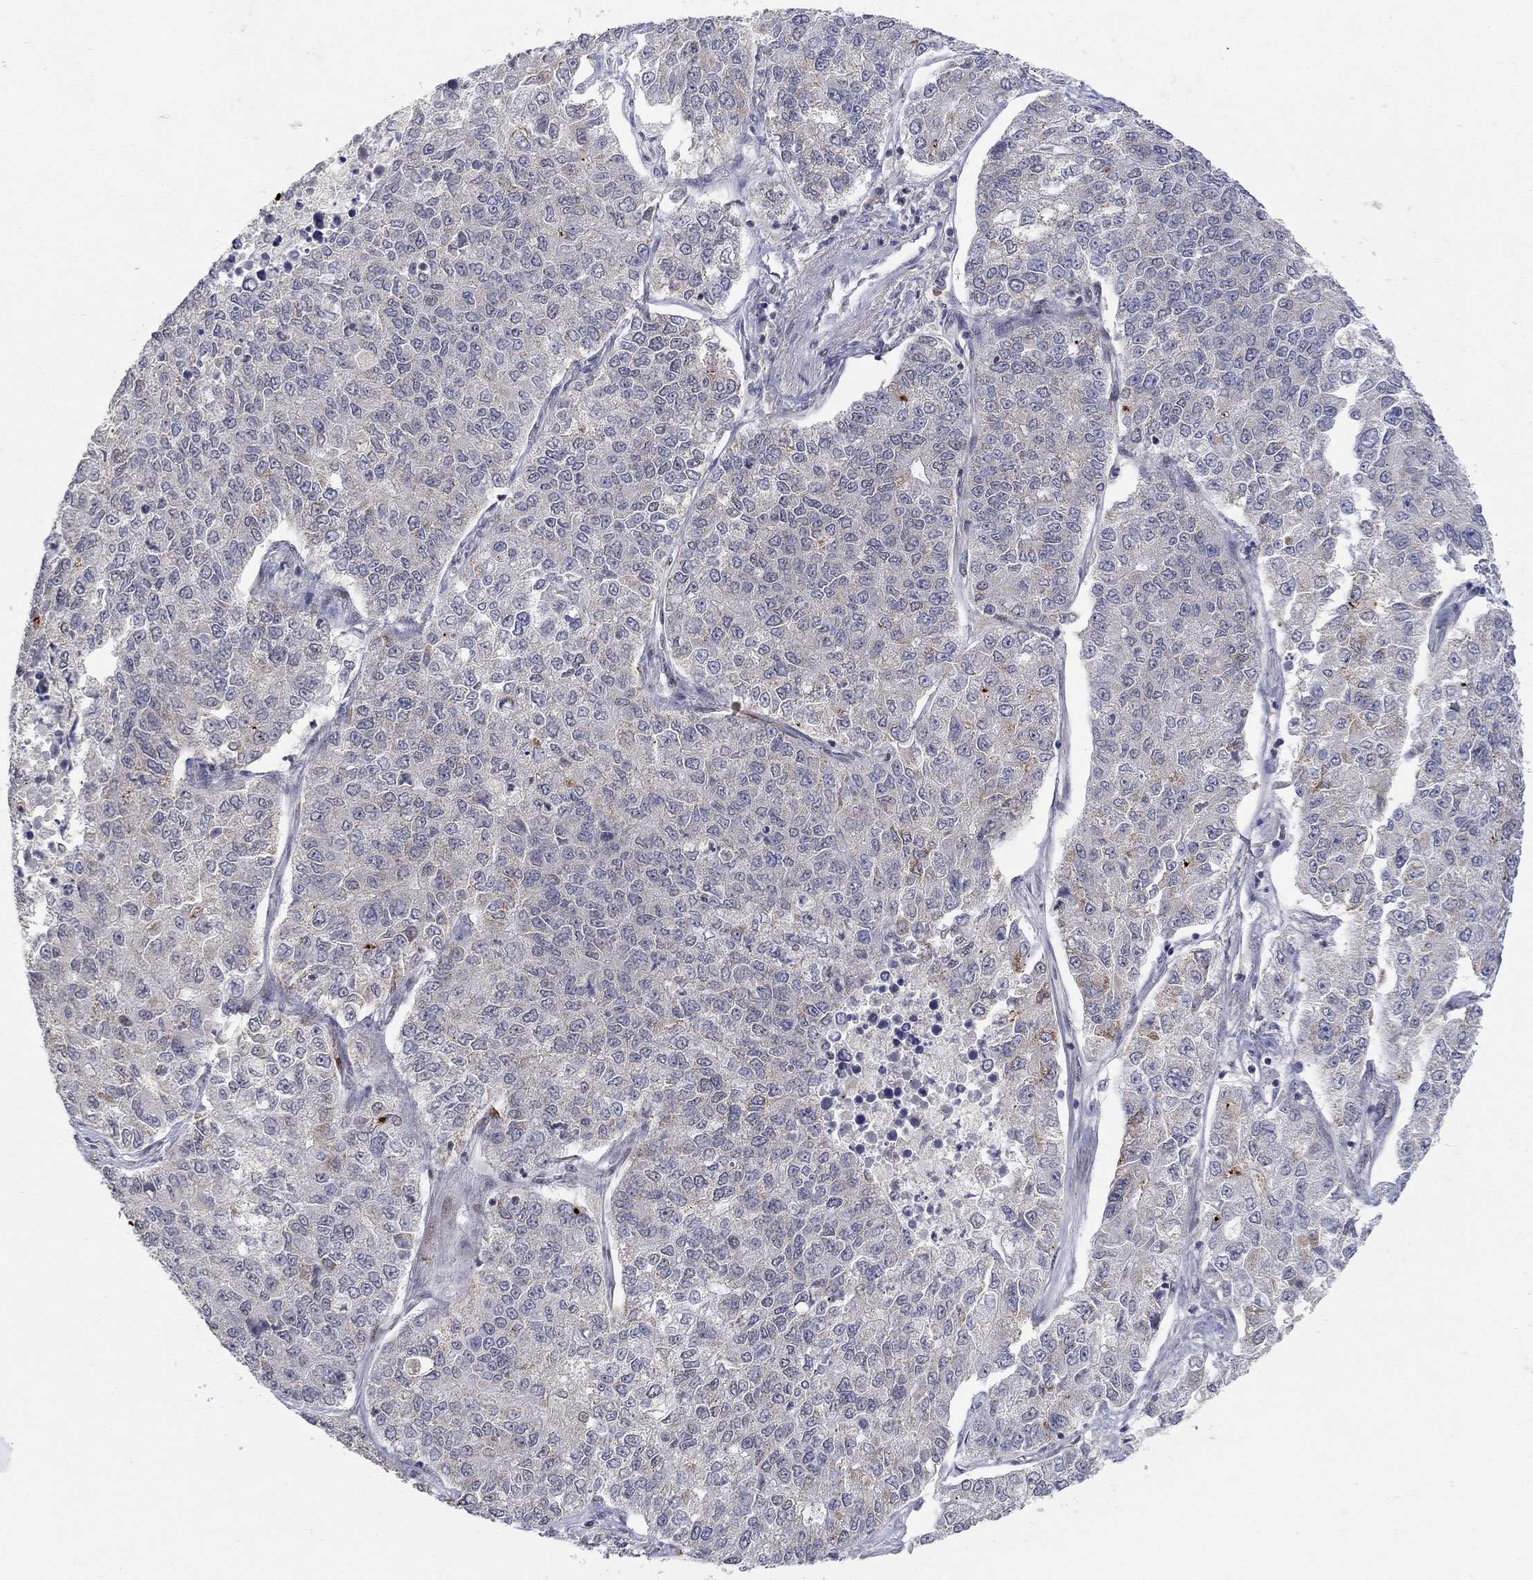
{"staining": {"intensity": "moderate", "quantity": "<25%", "location": "cytoplasmic/membranous"}, "tissue": "lung cancer", "cell_type": "Tumor cells", "image_type": "cancer", "snomed": [{"axis": "morphology", "description": "Adenocarcinoma, NOS"}, {"axis": "topography", "description": "Lung"}], "caption": "Lung cancer (adenocarcinoma) stained with a brown dye demonstrates moderate cytoplasmic/membranous positive positivity in approximately <25% of tumor cells.", "gene": "KLF12", "patient": {"sex": "male", "age": 49}}